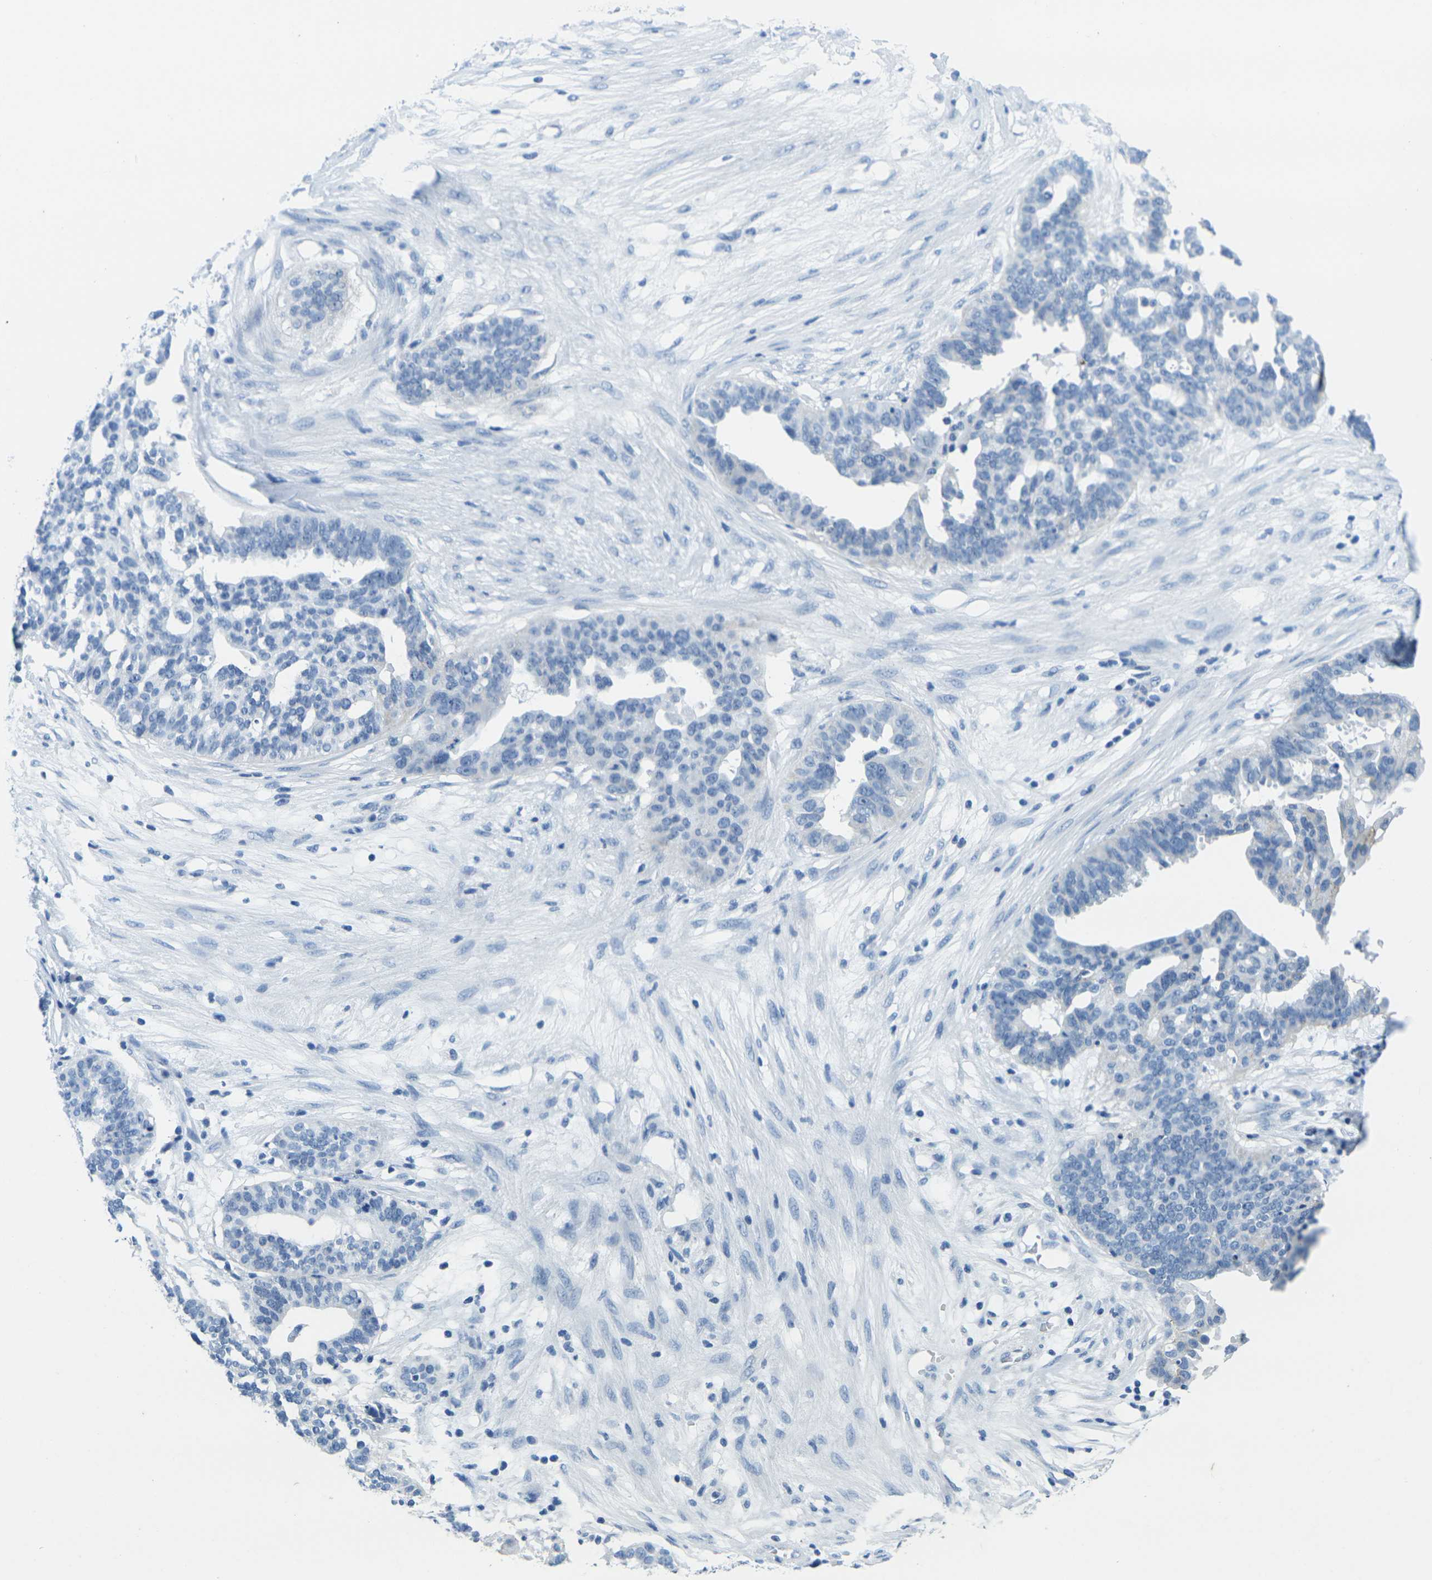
{"staining": {"intensity": "negative", "quantity": "none", "location": "none"}, "tissue": "ovarian cancer", "cell_type": "Tumor cells", "image_type": "cancer", "snomed": [{"axis": "morphology", "description": "Cystadenocarcinoma, serous, NOS"}, {"axis": "topography", "description": "Ovary"}], "caption": "Human ovarian cancer (serous cystadenocarcinoma) stained for a protein using immunohistochemistry exhibits no expression in tumor cells.", "gene": "FAM3D", "patient": {"sex": "female", "age": 59}}